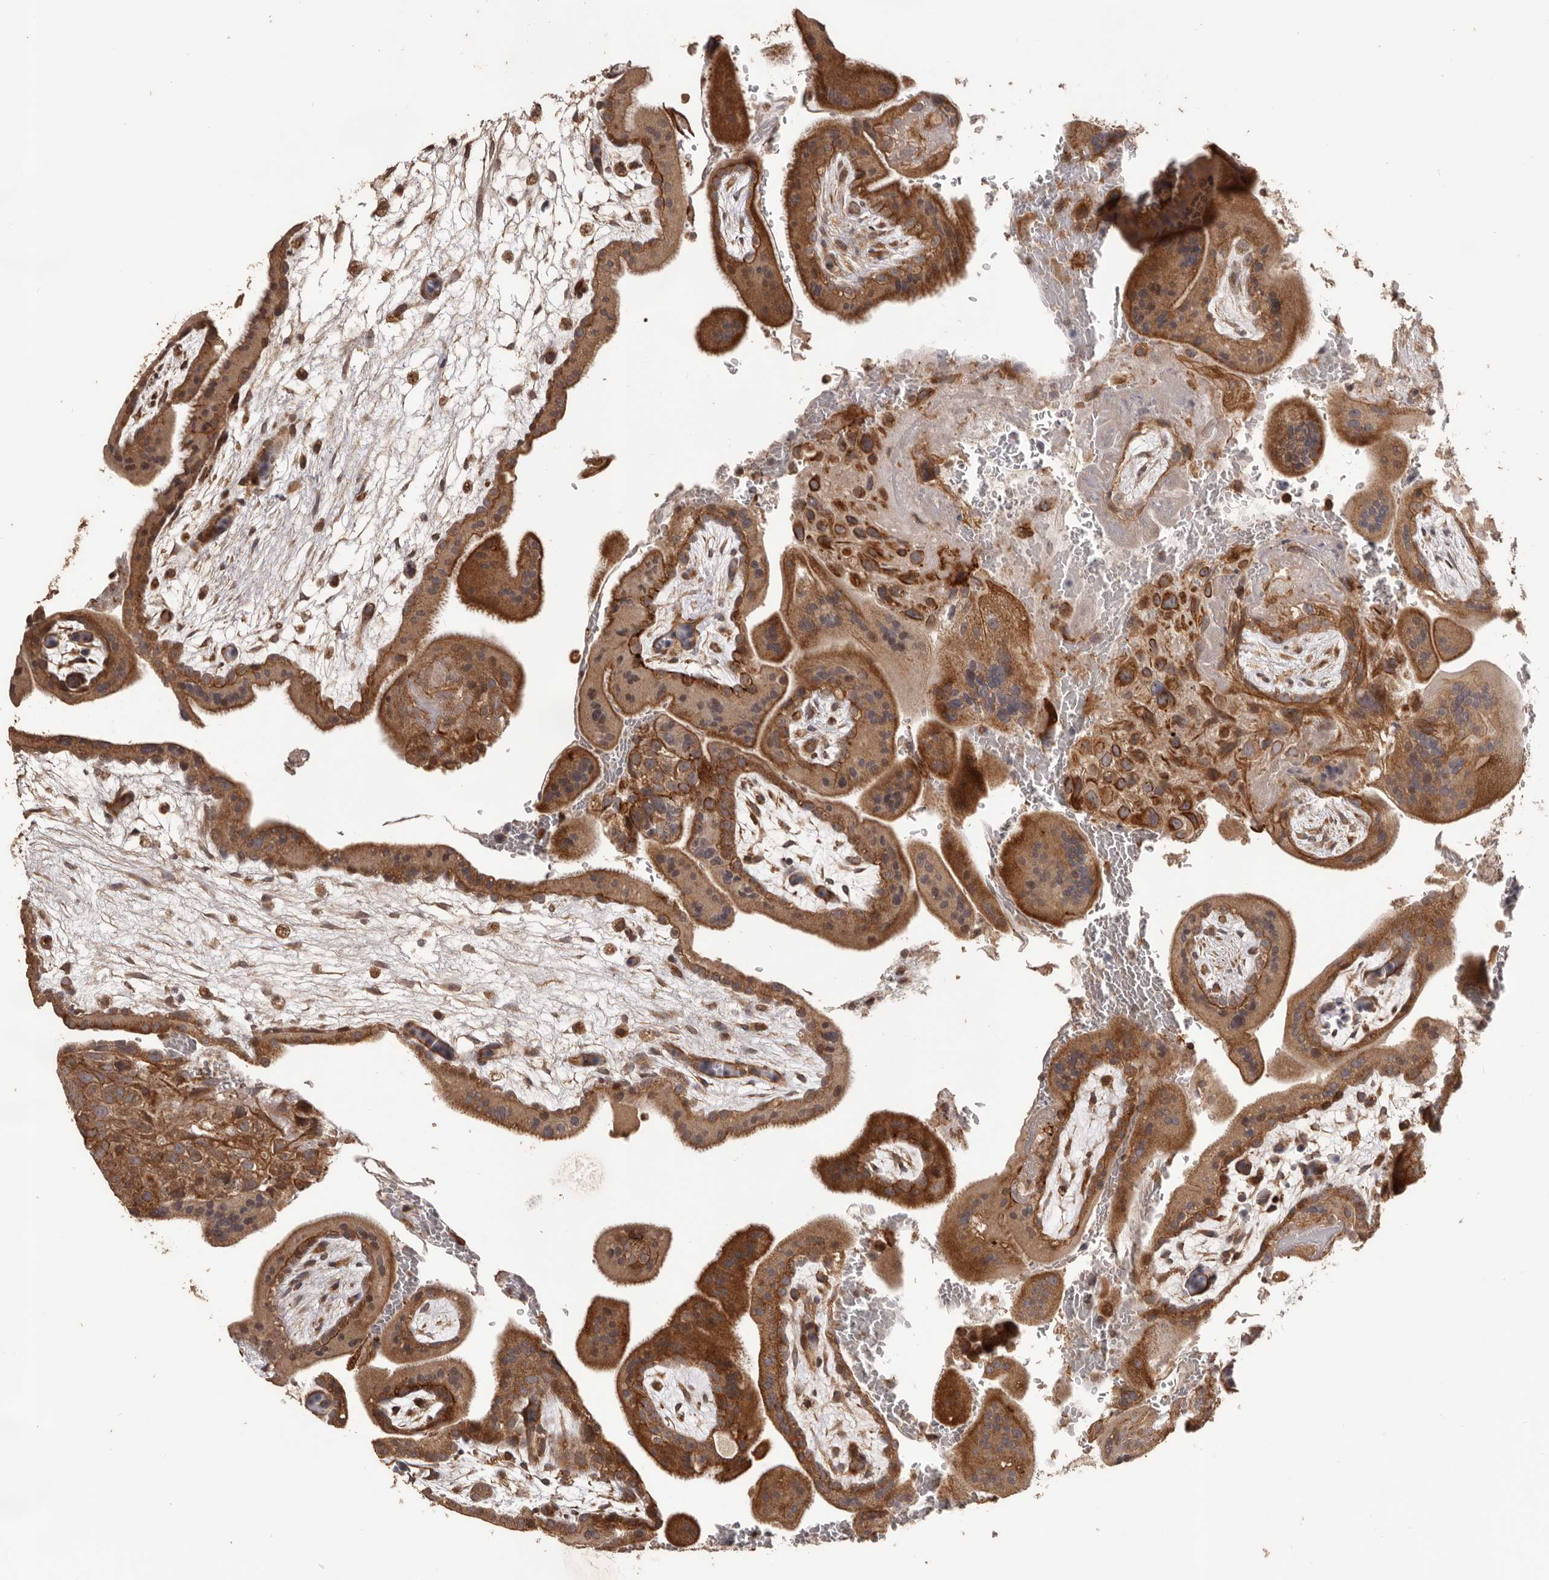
{"staining": {"intensity": "strong", "quantity": ">75%", "location": "cytoplasmic/membranous"}, "tissue": "placenta", "cell_type": "Decidual cells", "image_type": "normal", "snomed": [{"axis": "morphology", "description": "Normal tissue, NOS"}, {"axis": "topography", "description": "Placenta"}], "caption": "IHC image of benign human placenta stained for a protein (brown), which exhibits high levels of strong cytoplasmic/membranous staining in about >75% of decidual cells.", "gene": "QRSL1", "patient": {"sex": "female", "age": 35}}